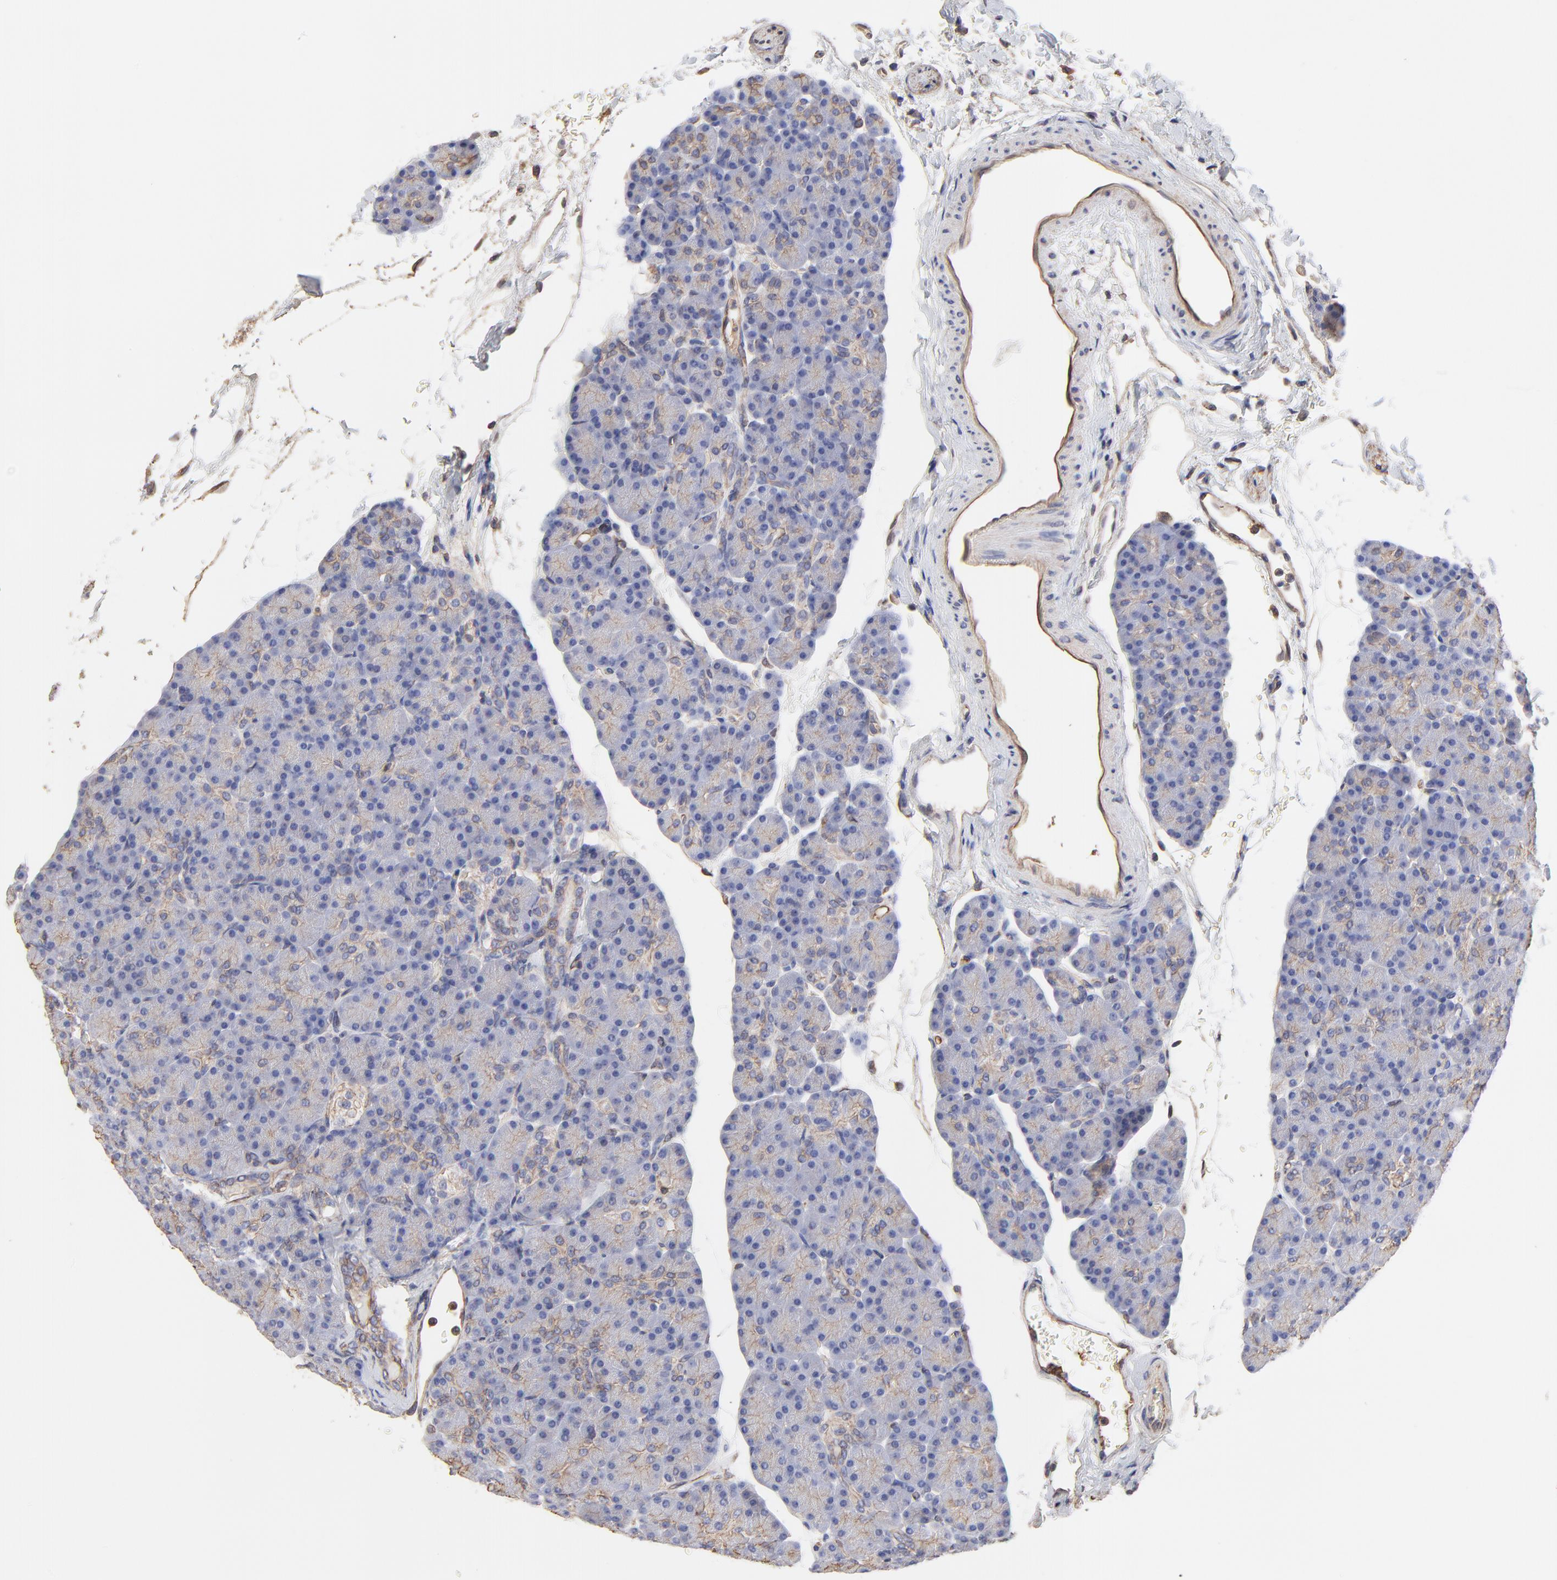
{"staining": {"intensity": "weak", "quantity": "25%-75%", "location": "cytoplasmic/membranous,nuclear"}, "tissue": "pancreas", "cell_type": "Exocrine glandular cells", "image_type": "normal", "snomed": [{"axis": "morphology", "description": "Normal tissue, NOS"}, {"axis": "topography", "description": "Pancreas"}], "caption": "DAB immunohistochemical staining of benign pancreas demonstrates weak cytoplasmic/membranous,nuclear protein positivity in approximately 25%-75% of exocrine glandular cells.", "gene": "LRCH2", "patient": {"sex": "female", "age": 43}}